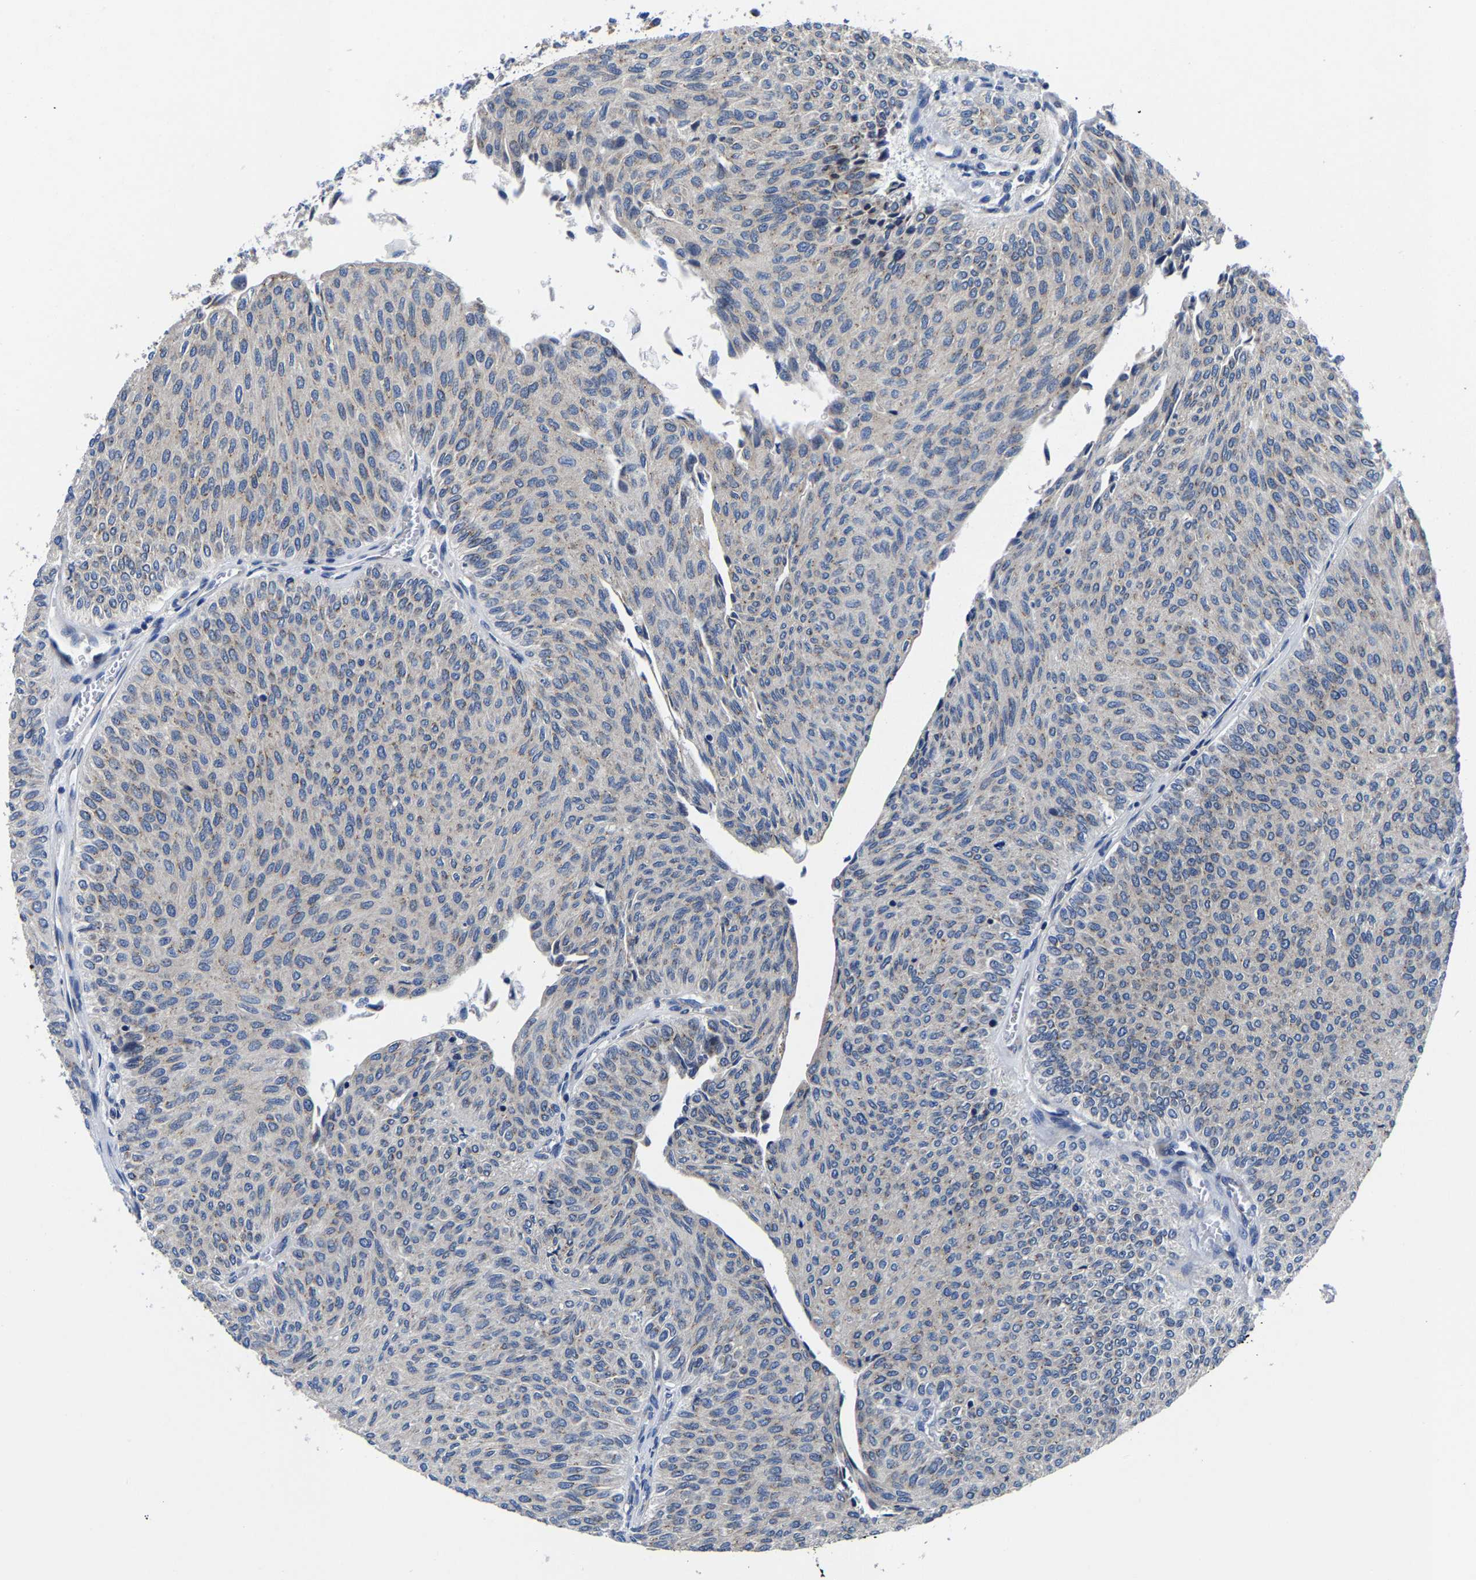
{"staining": {"intensity": "weak", "quantity": "25%-75%", "location": "cytoplasmic/membranous"}, "tissue": "urothelial cancer", "cell_type": "Tumor cells", "image_type": "cancer", "snomed": [{"axis": "morphology", "description": "Urothelial carcinoma, Low grade"}, {"axis": "topography", "description": "Urinary bladder"}], "caption": "IHC (DAB (3,3'-diaminobenzidine)) staining of human low-grade urothelial carcinoma shows weak cytoplasmic/membranous protein positivity in approximately 25%-75% of tumor cells.", "gene": "EBAG9", "patient": {"sex": "male", "age": 78}}